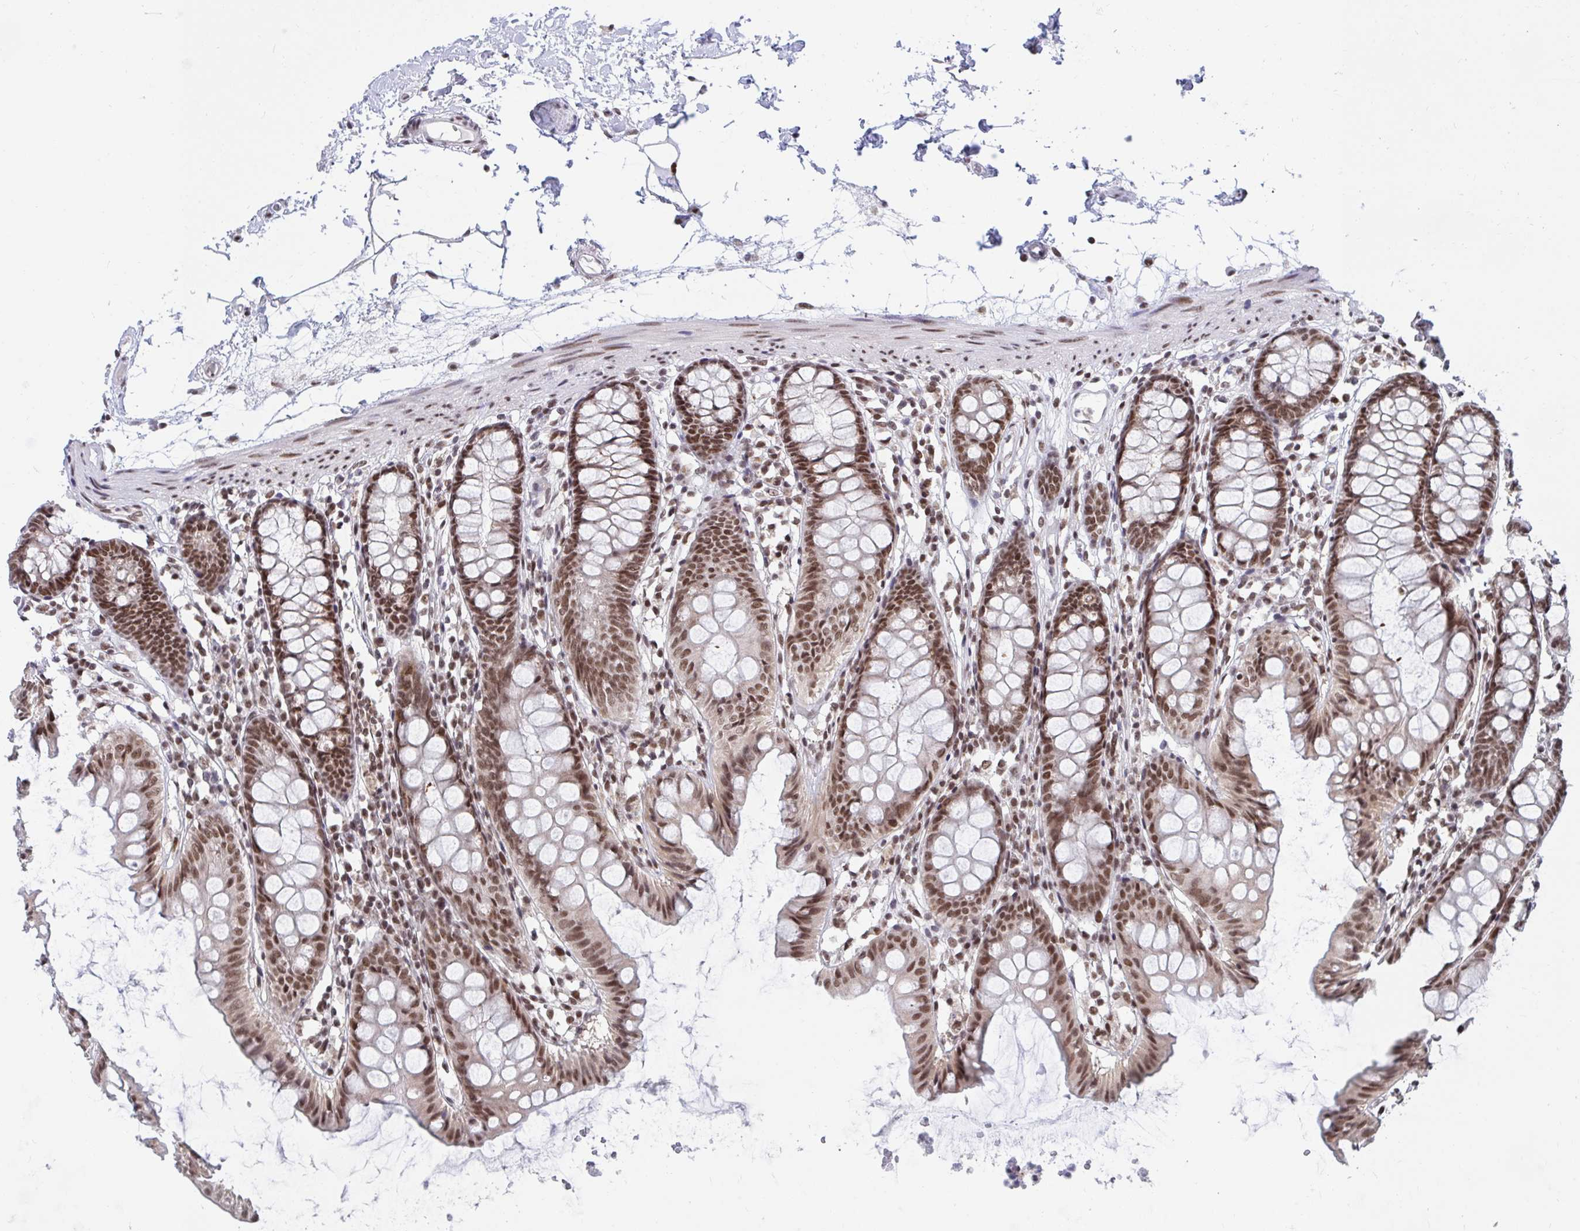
{"staining": {"intensity": "weak", "quantity": ">75%", "location": "nuclear"}, "tissue": "colon", "cell_type": "Endothelial cells", "image_type": "normal", "snomed": [{"axis": "morphology", "description": "Normal tissue, NOS"}, {"axis": "topography", "description": "Colon"}], "caption": "About >75% of endothelial cells in unremarkable colon reveal weak nuclear protein positivity as visualized by brown immunohistochemical staining.", "gene": "PHF10", "patient": {"sex": "female", "age": 84}}